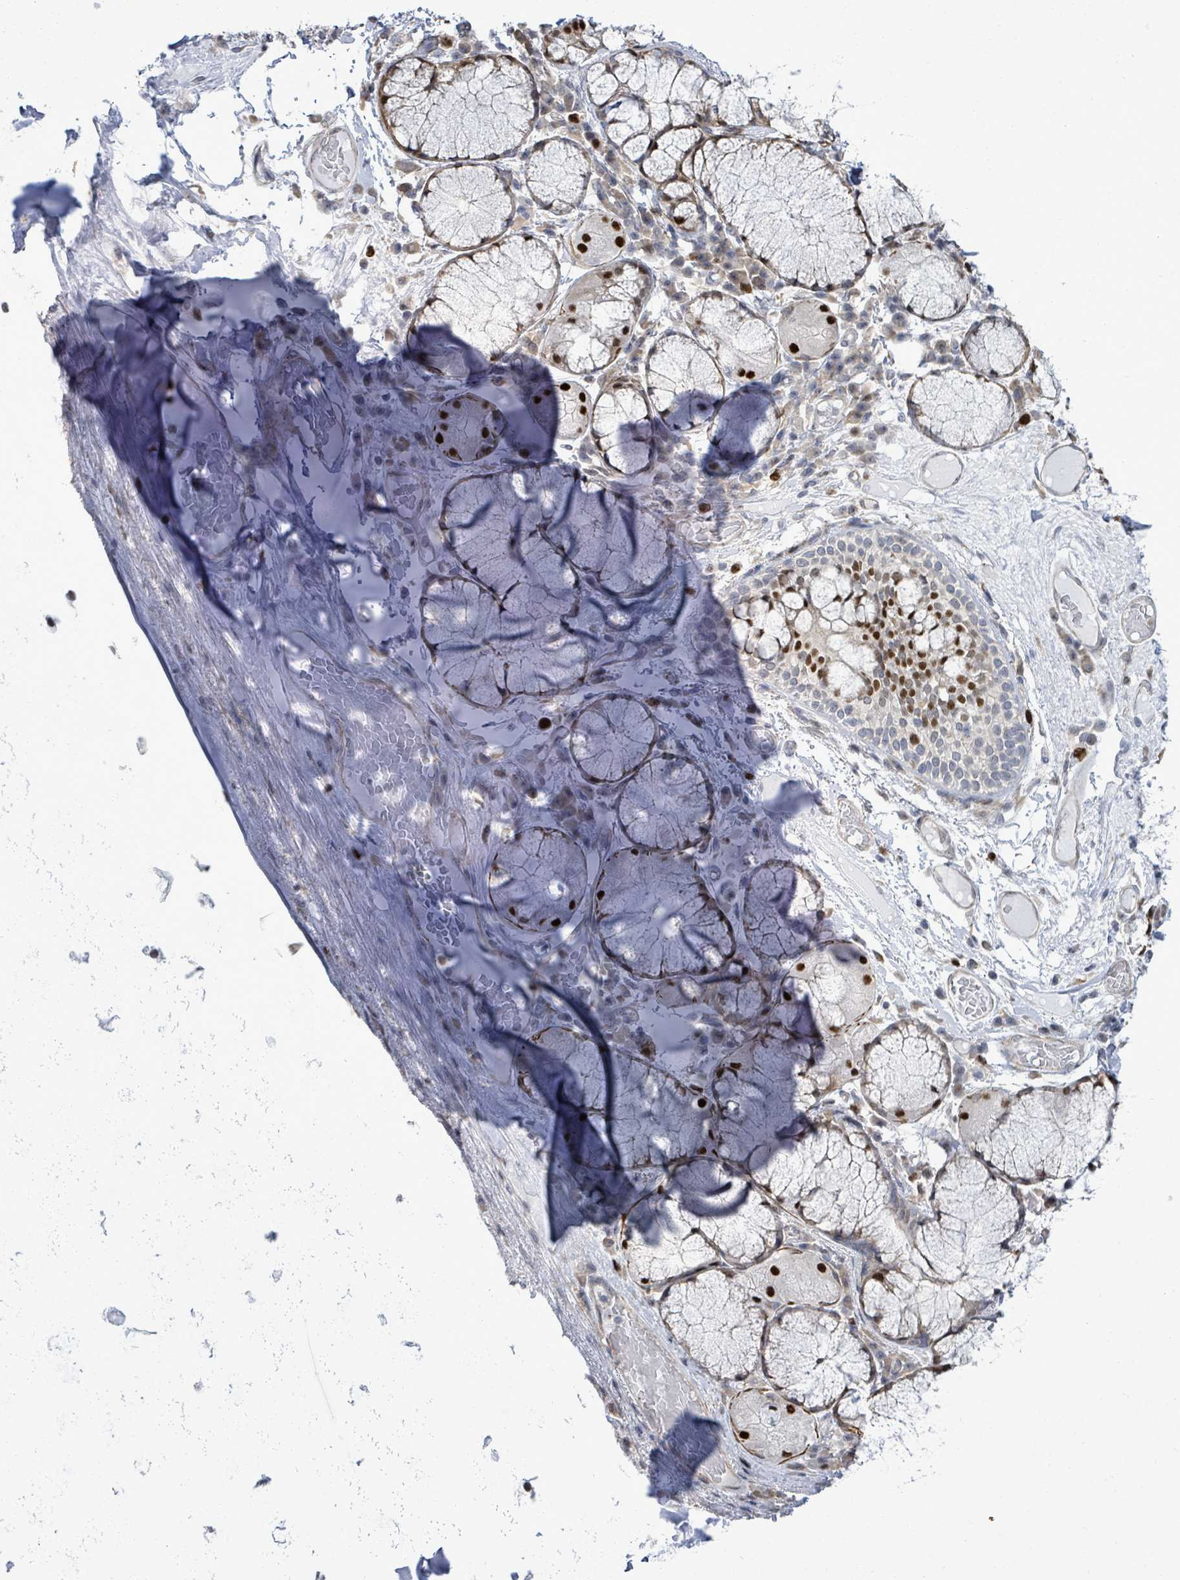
{"staining": {"intensity": "negative", "quantity": "none", "location": "none"}, "tissue": "soft tissue", "cell_type": "Chondrocytes", "image_type": "normal", "snomed": [{"axis": "morphology", "description": "Normal tissue, NOS"}, {"axis": "topography", "description": "Cartilage tissue"}, {"axis": "topography", "description": "Bronchus"}], "caption": "IHC micrograph of normal soft tissue: soft tissue stained with DAB shows no significant protein positivity in chondrocytes. (DAB (3,3'-diaminobenzidine) immunohistochemistry (IHC), high magnification).", "gene": "PAPSS1", "patient": {"sex": "male", "age": 56}}